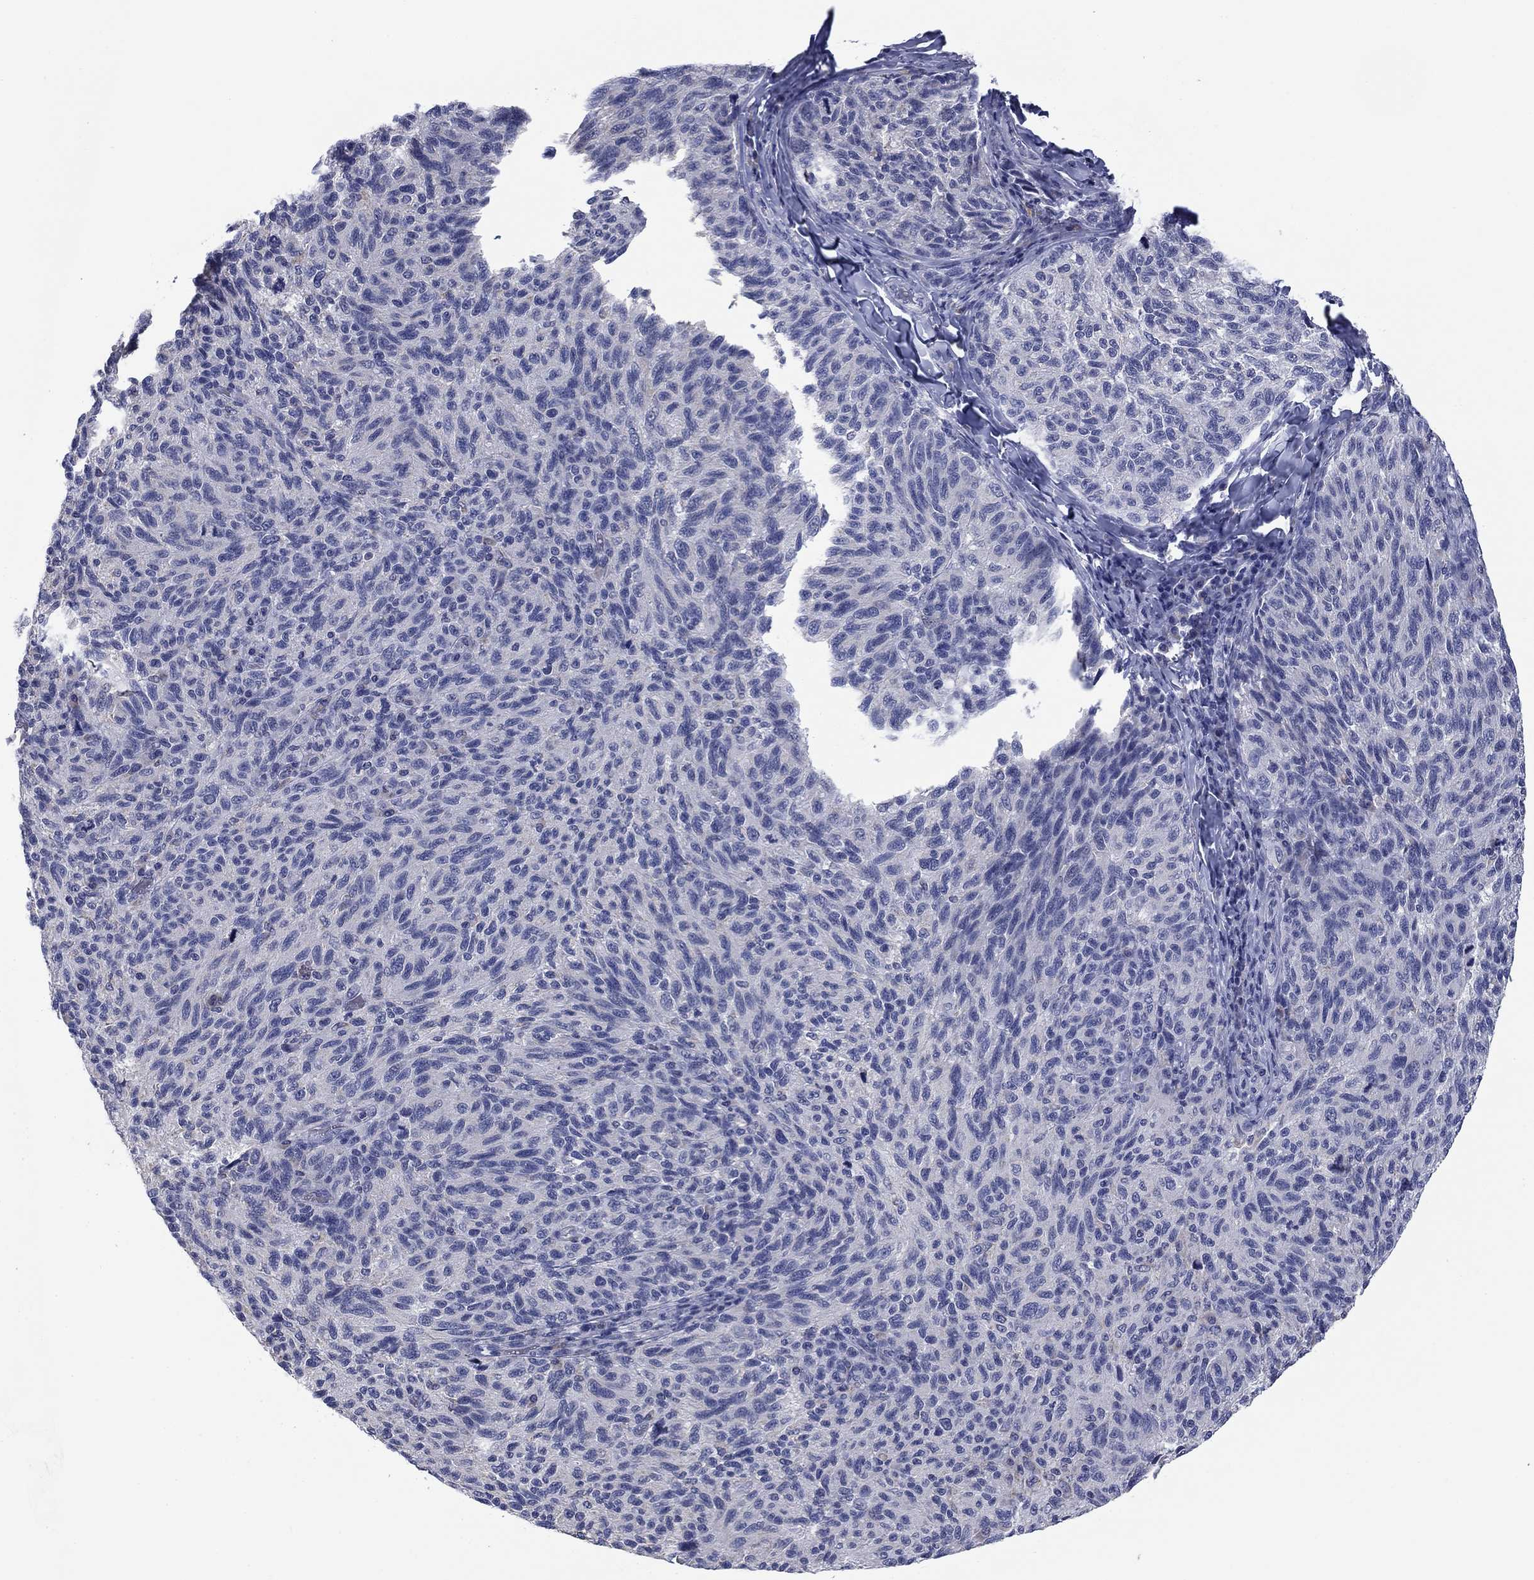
{"staining": {"intensity": "negative", "quantity": "none", "location": "none"}, "tissue": "melanoma", "cell_type": "Tumor cells", "image_type": "cancer", "snomed": [{"axis": "morphology", "description": "Malignant melanoma, NOS"}, {"axis": "topography", "description": "Skin"}], "caption": "Melanoma was stained to show a protein in brown. There is no significant staining in tumor cells. The staining is performed using DAB brown chromogen with nuclei counter-stained in using hematoxylin.", "gene": "FRK", "patient": {"sex": "female", "age": 73}}